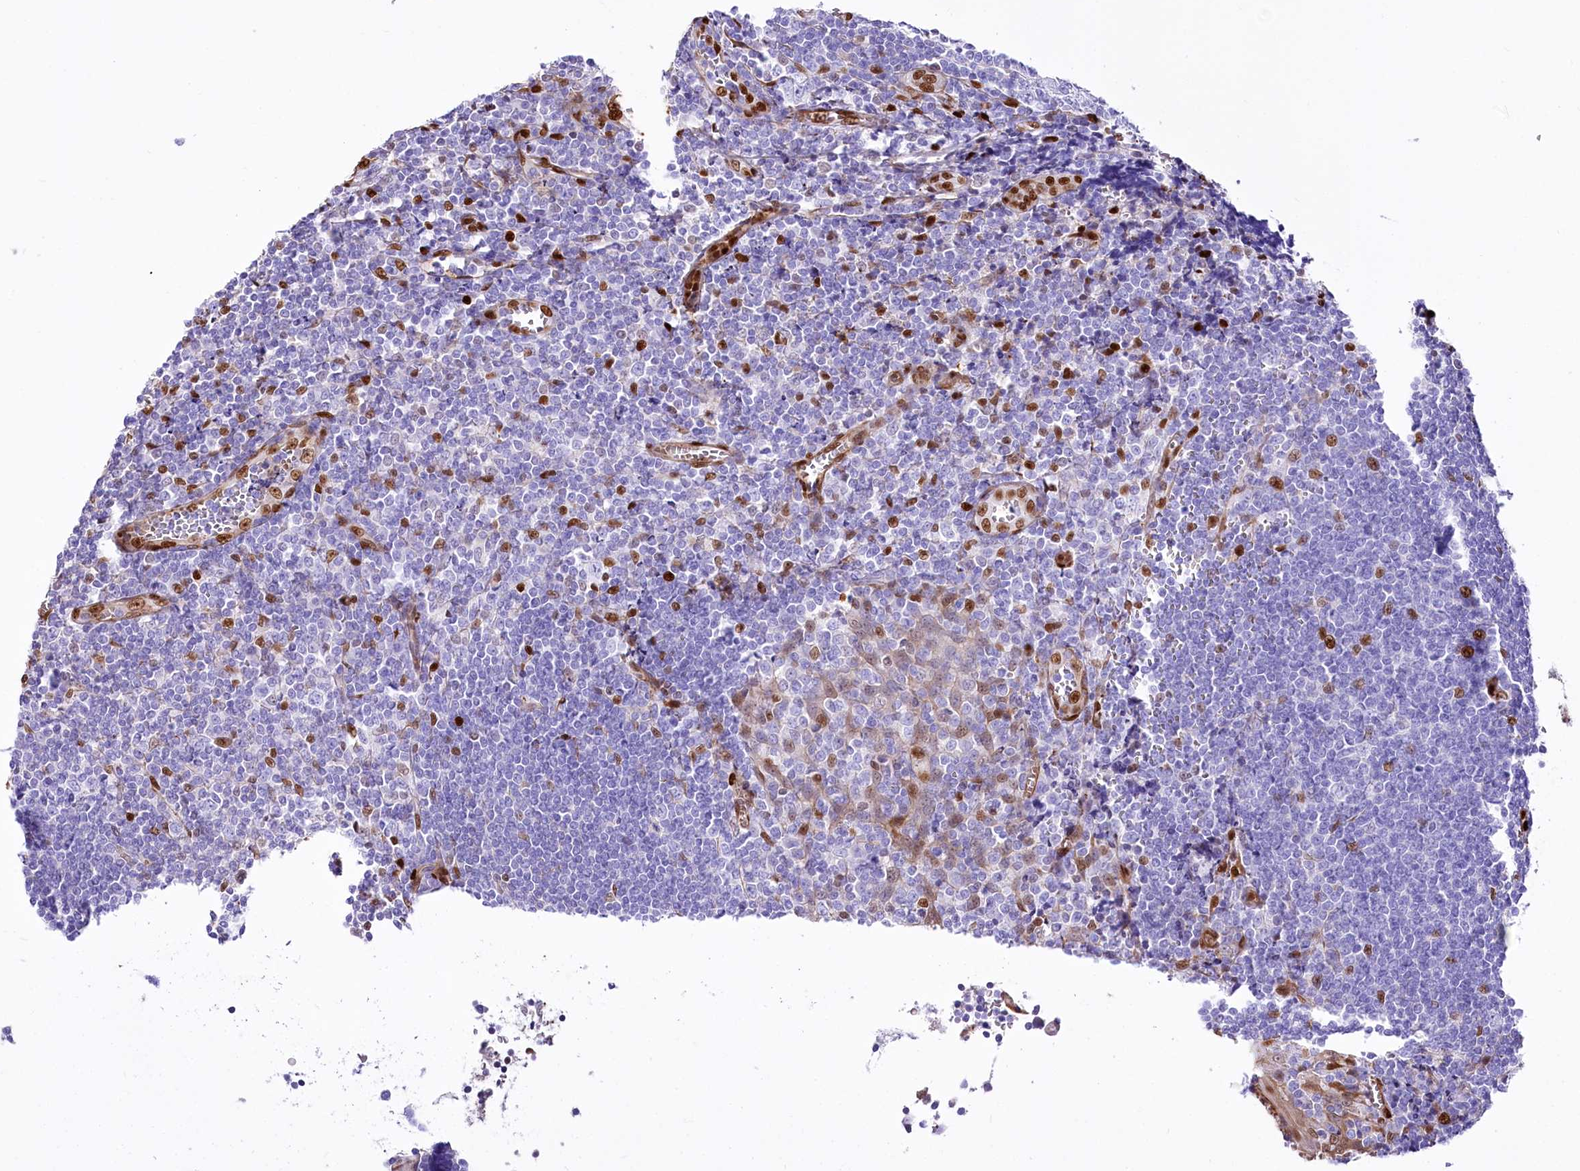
{"staining": {"intensity": "negative", "quantity": "none", "location": "none"}, "tissue": "tonsil", "cell_type": "Germinal center cells", "image_type": "normal", "snomed": [{"axis": "morphology", "description": "Normal tissue, NOS"}, {"axis": "topography", "description": "Tonsil"}], "caption": "Tonsil was stained to show a protein in brown. There is no significant expression in germinal center cells.", "gene": "PTMS", "patient": {"sex": "male", "age": 27}}